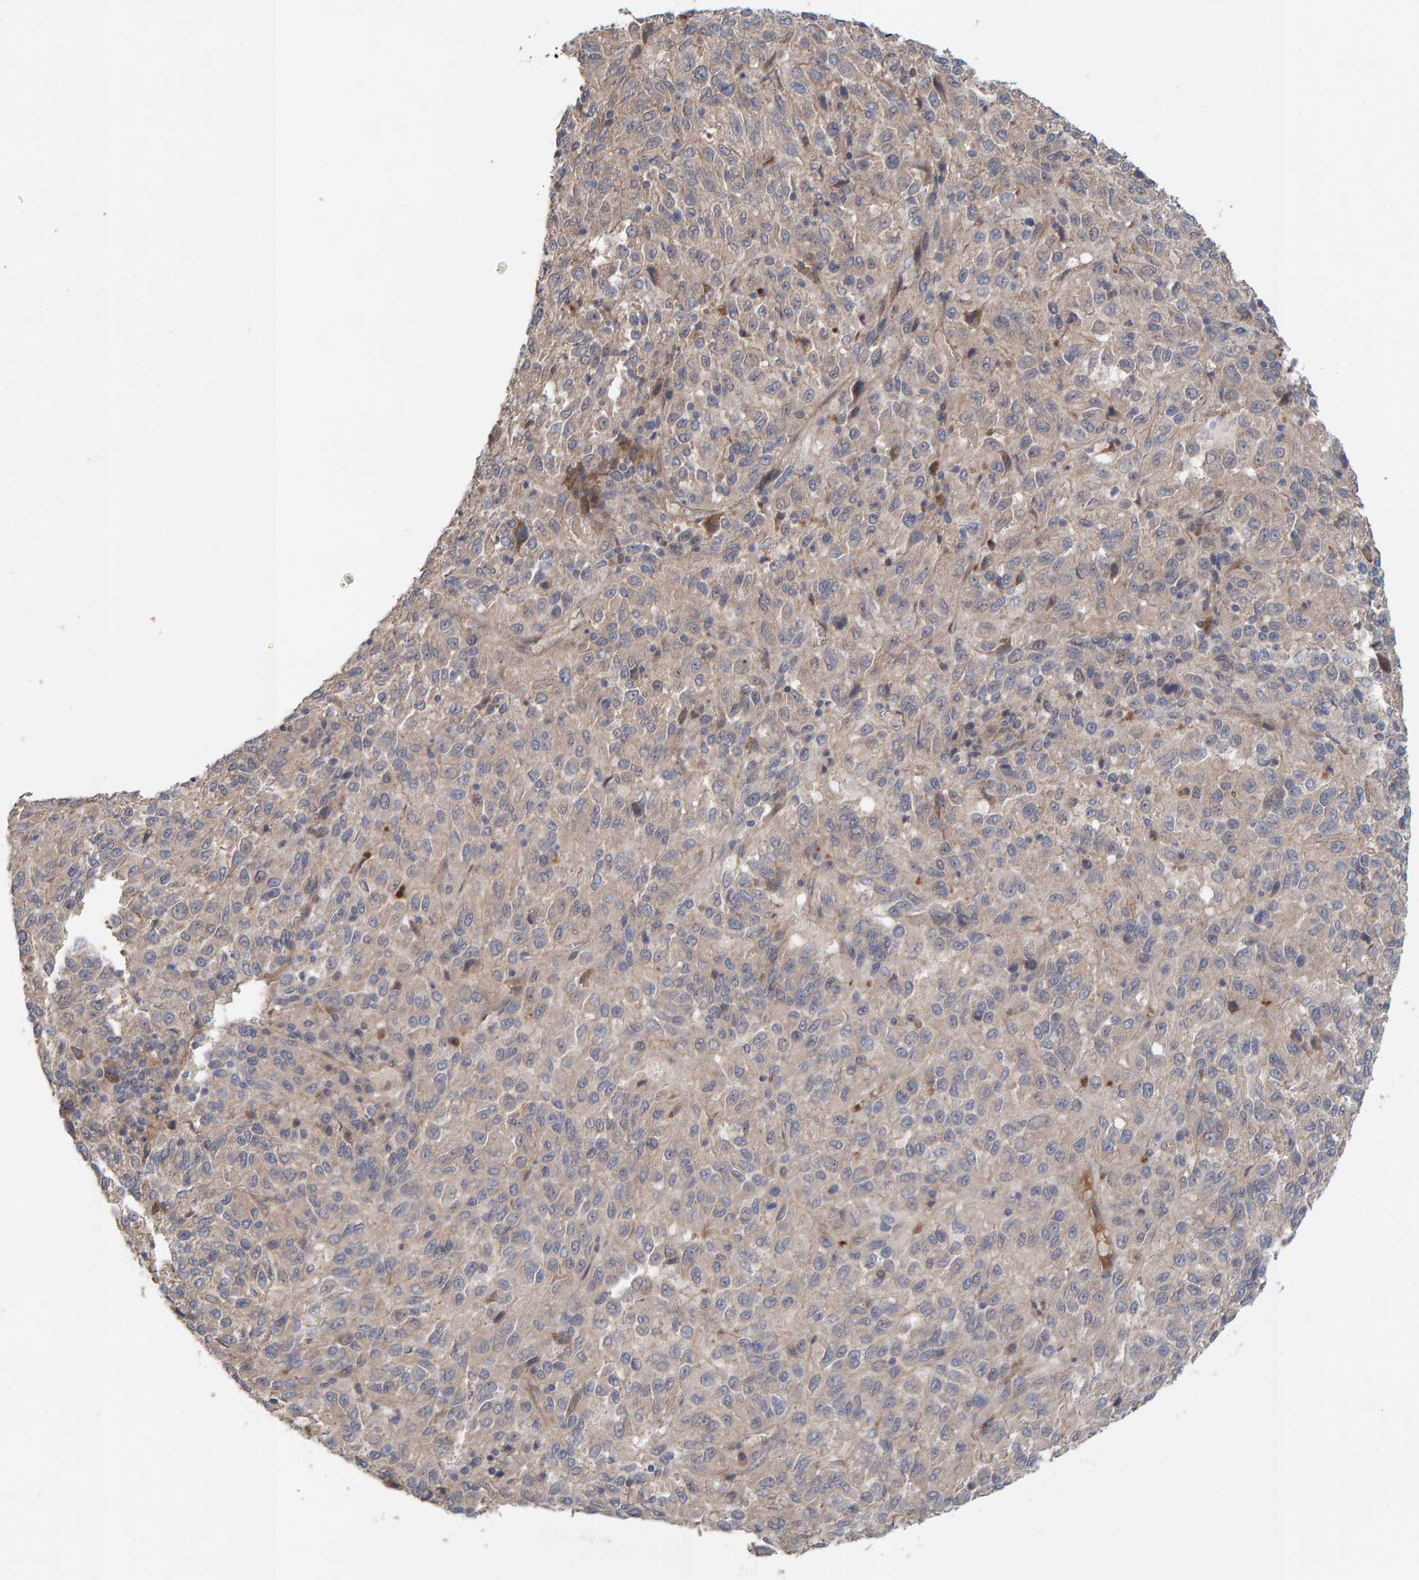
{"staining": {"intensity": "negative", "quantity": "none", "location": "none"}, "tissue": "melanoma", "cell_type": "Tumor cells", "image_type": "cancer", "snomed": [{"axis": "morphology", "description": "Malignant melanoma, Metastatic site"}, {"axis": "topography", "description": "Lung"}], "caption": "Micrograph shows no significant protein staining in tumor cells of malignant melanoma (metastatic site).", "gene": "LRSAM1", "patient": {"sex": "male", "age": 64}}